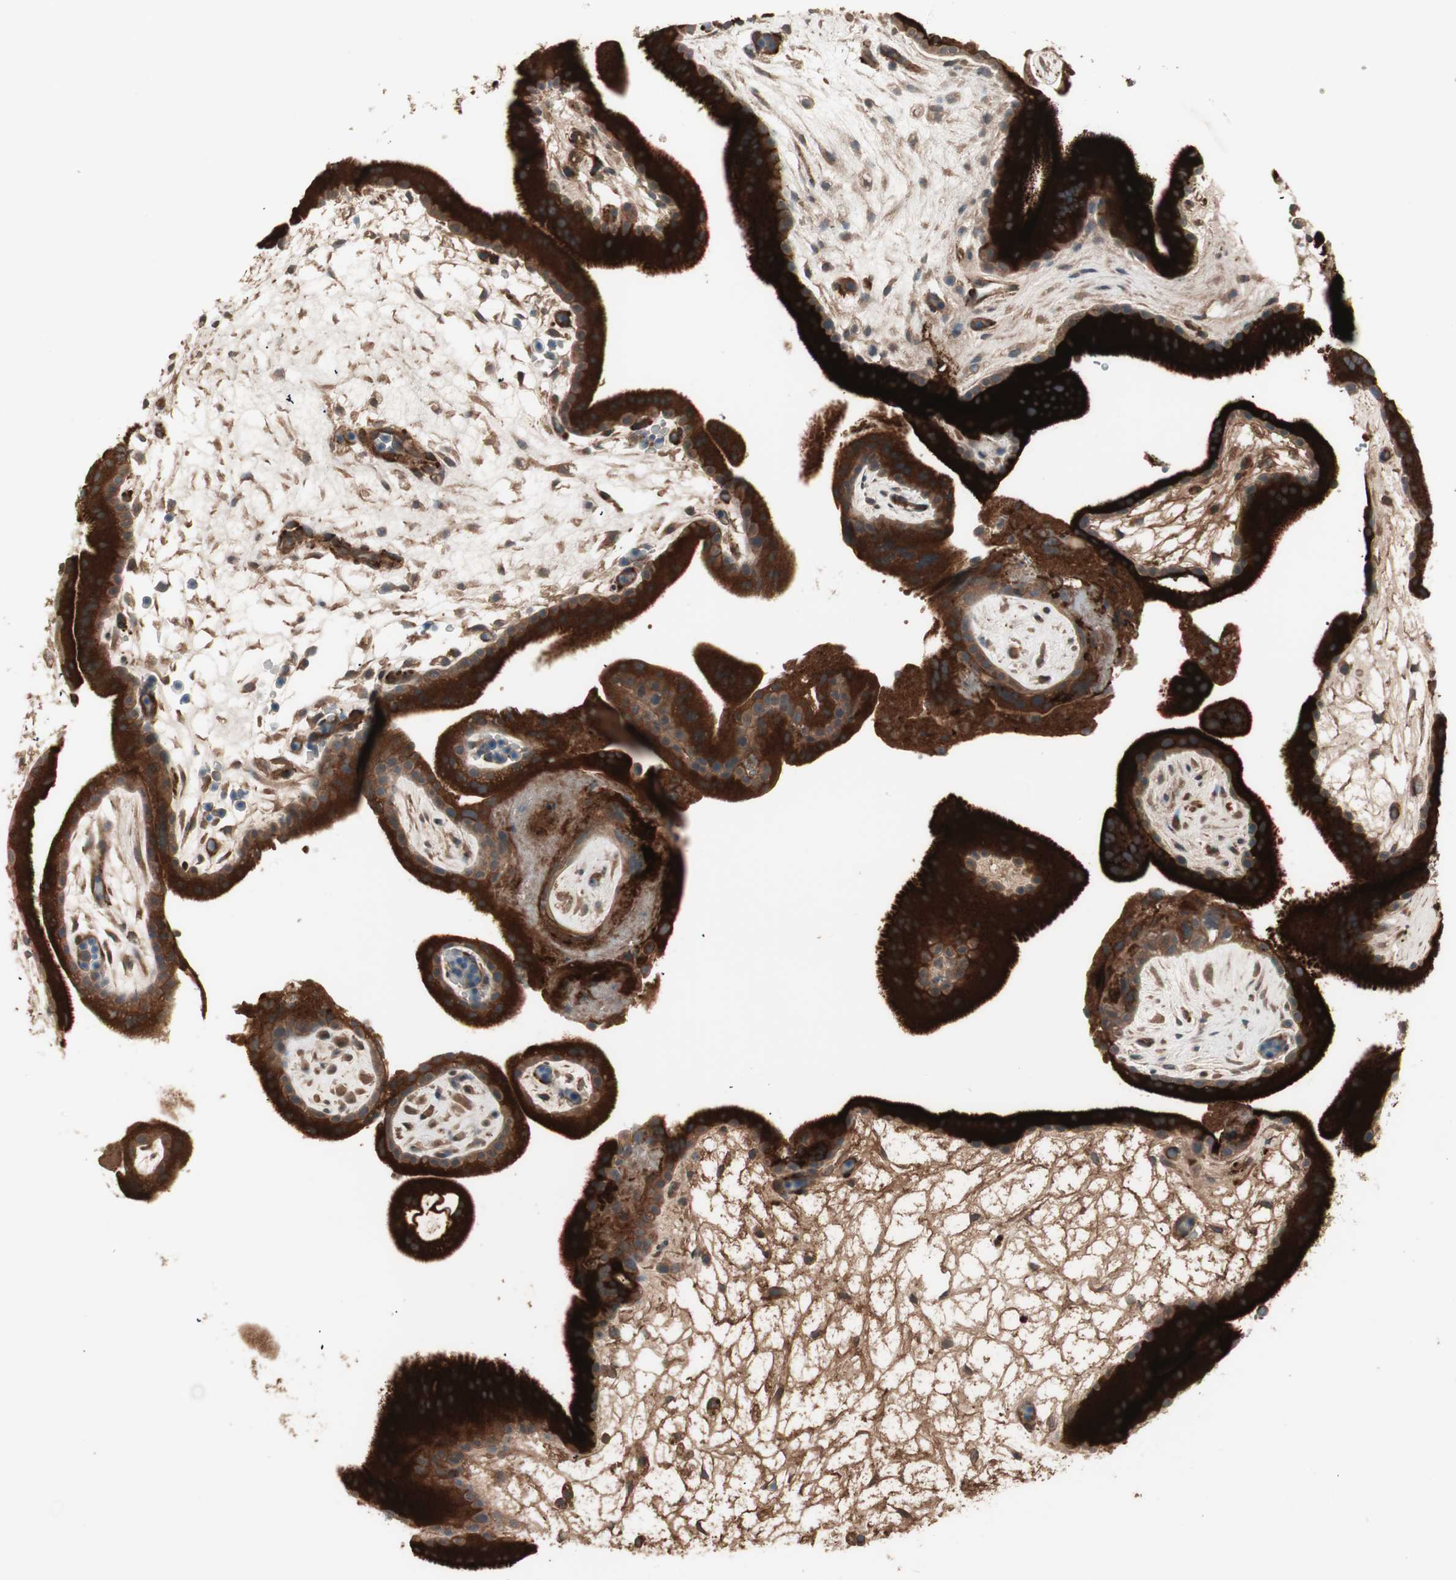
{"staining": {"intensity": "strong", "quantity": ">75%", "location": "cytoplasmic/membranous"}, "tissue": "placenta", "cell_type": "Trophoblastic cells", "image_type": "normal", "snomed": [{"axis": "morphology", "description": "Normal tissue, NOS"}, {"axis": "topography", "description": "Placenta"}], "caption": "High-magnification brightfield microscopy of unremarkable placenta stained with DAB (brown) and counterstained with hematoxylin (blue). trophoblastic cells exhibit strong cytoplasmic/membranous staining is present in approximately>75% of cells.", "gene": "TFPI", "patient": {"sex": "female", "age": 19}}